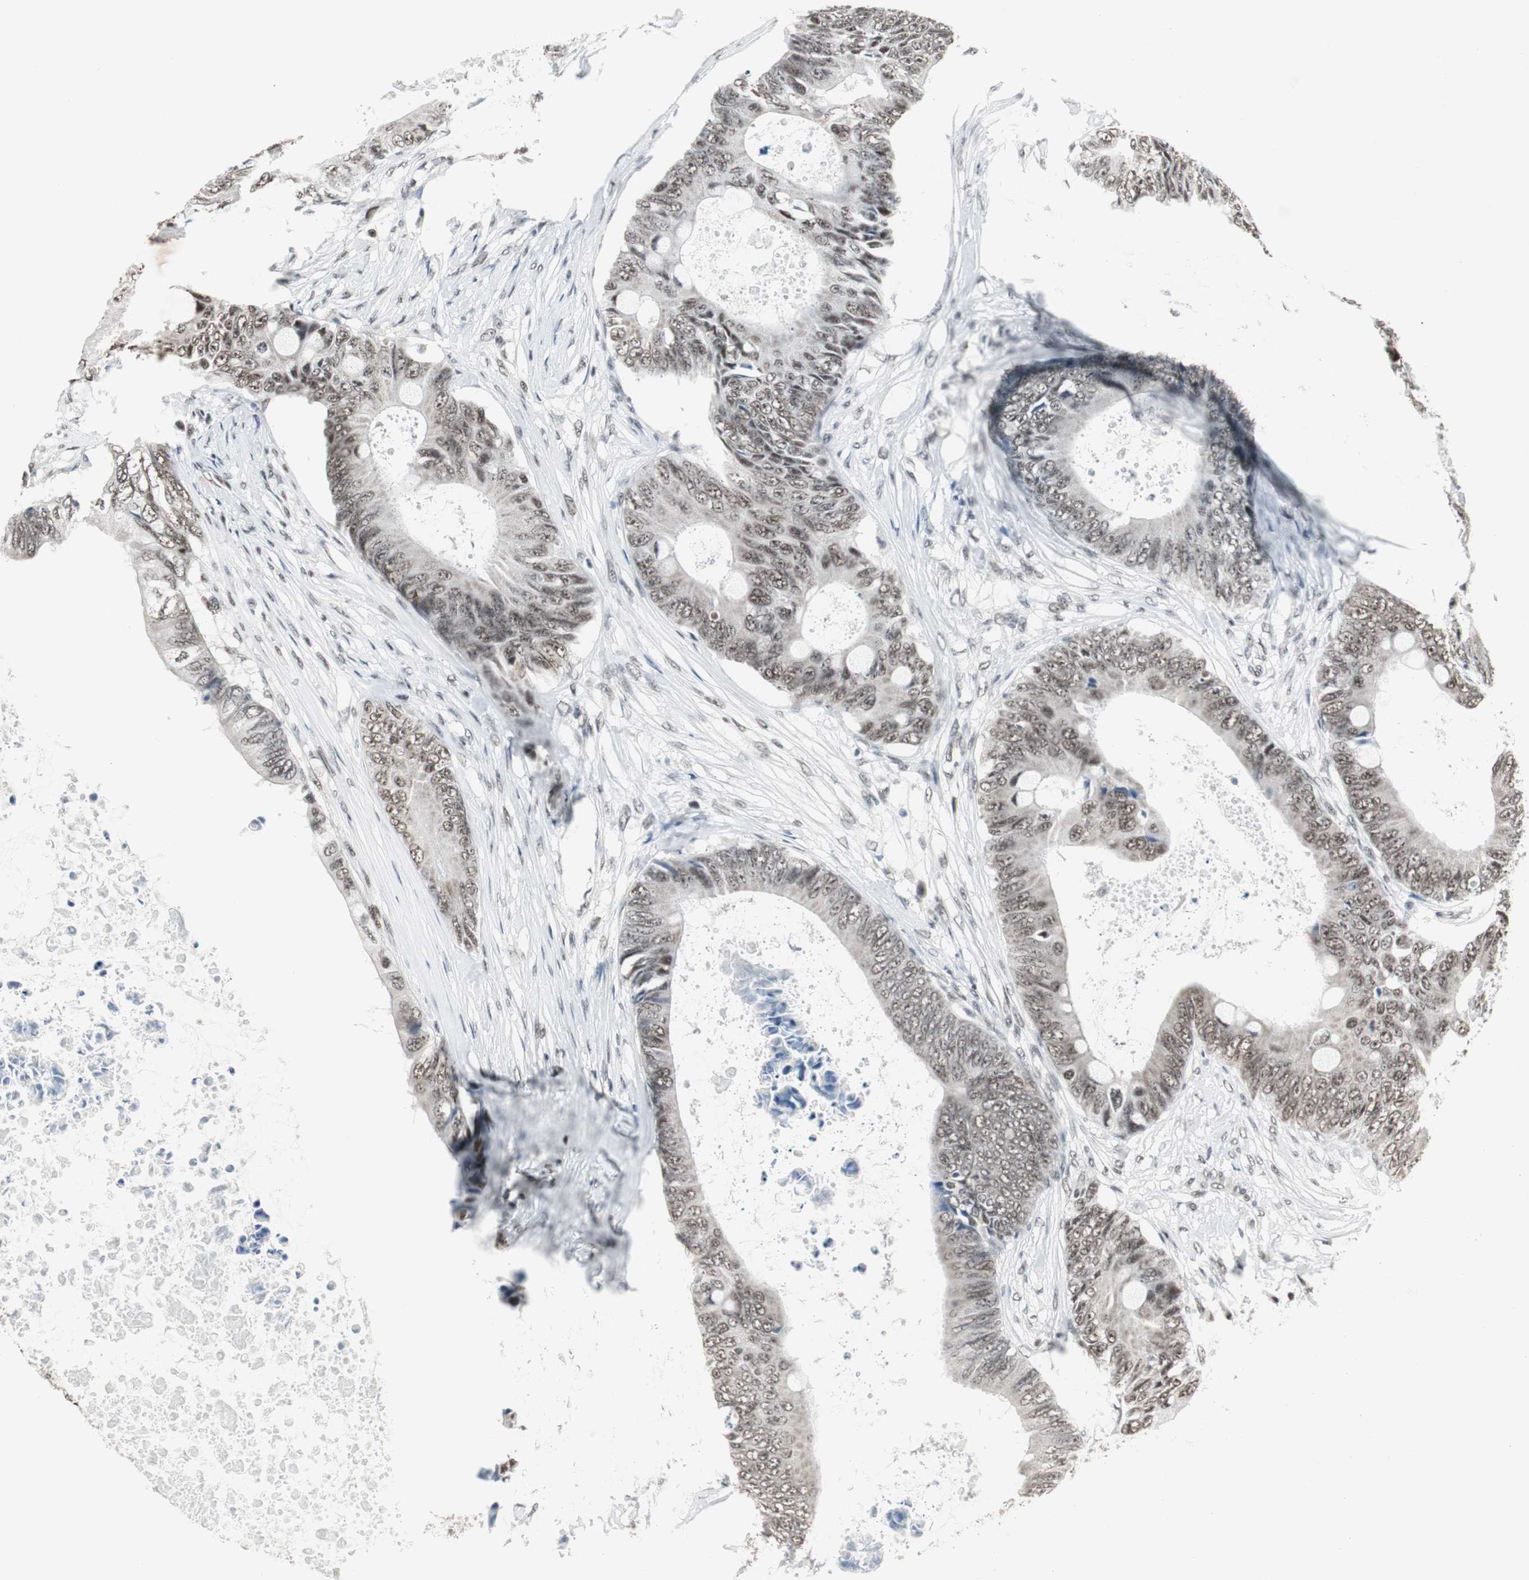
{"staining": {"intensity": "moderate", "quantity": ">75%", "location": "nuclear"}, "tissue": "colorectal cancer", "cell_type": "Tumor cells", "image_type": "cancer", "snomed": [{"axis": "morphology", "description": "Normal tissue, NOS"}, {"axis": "morphology", "description": "Adenocarcinoma, NOS"}, {"axis": "topography", "description": "Rectum"}, {"axis": "topography", "description": "Peripheral nerve tissue"}], "caption": "Colorectal adenocarcinoma stained with DAB immunohistochemistry (IHC) reveals medium levels of moderate nuclear positivity in about >75% of tumor cells. The staining was performed using DAB to visualize the protein expression in brown, while the nuclei were stained in blue with hematoxylin (Magnification: 20x).", "gene": "CDK9", "patient": {"sex": "female", "age": 77}}